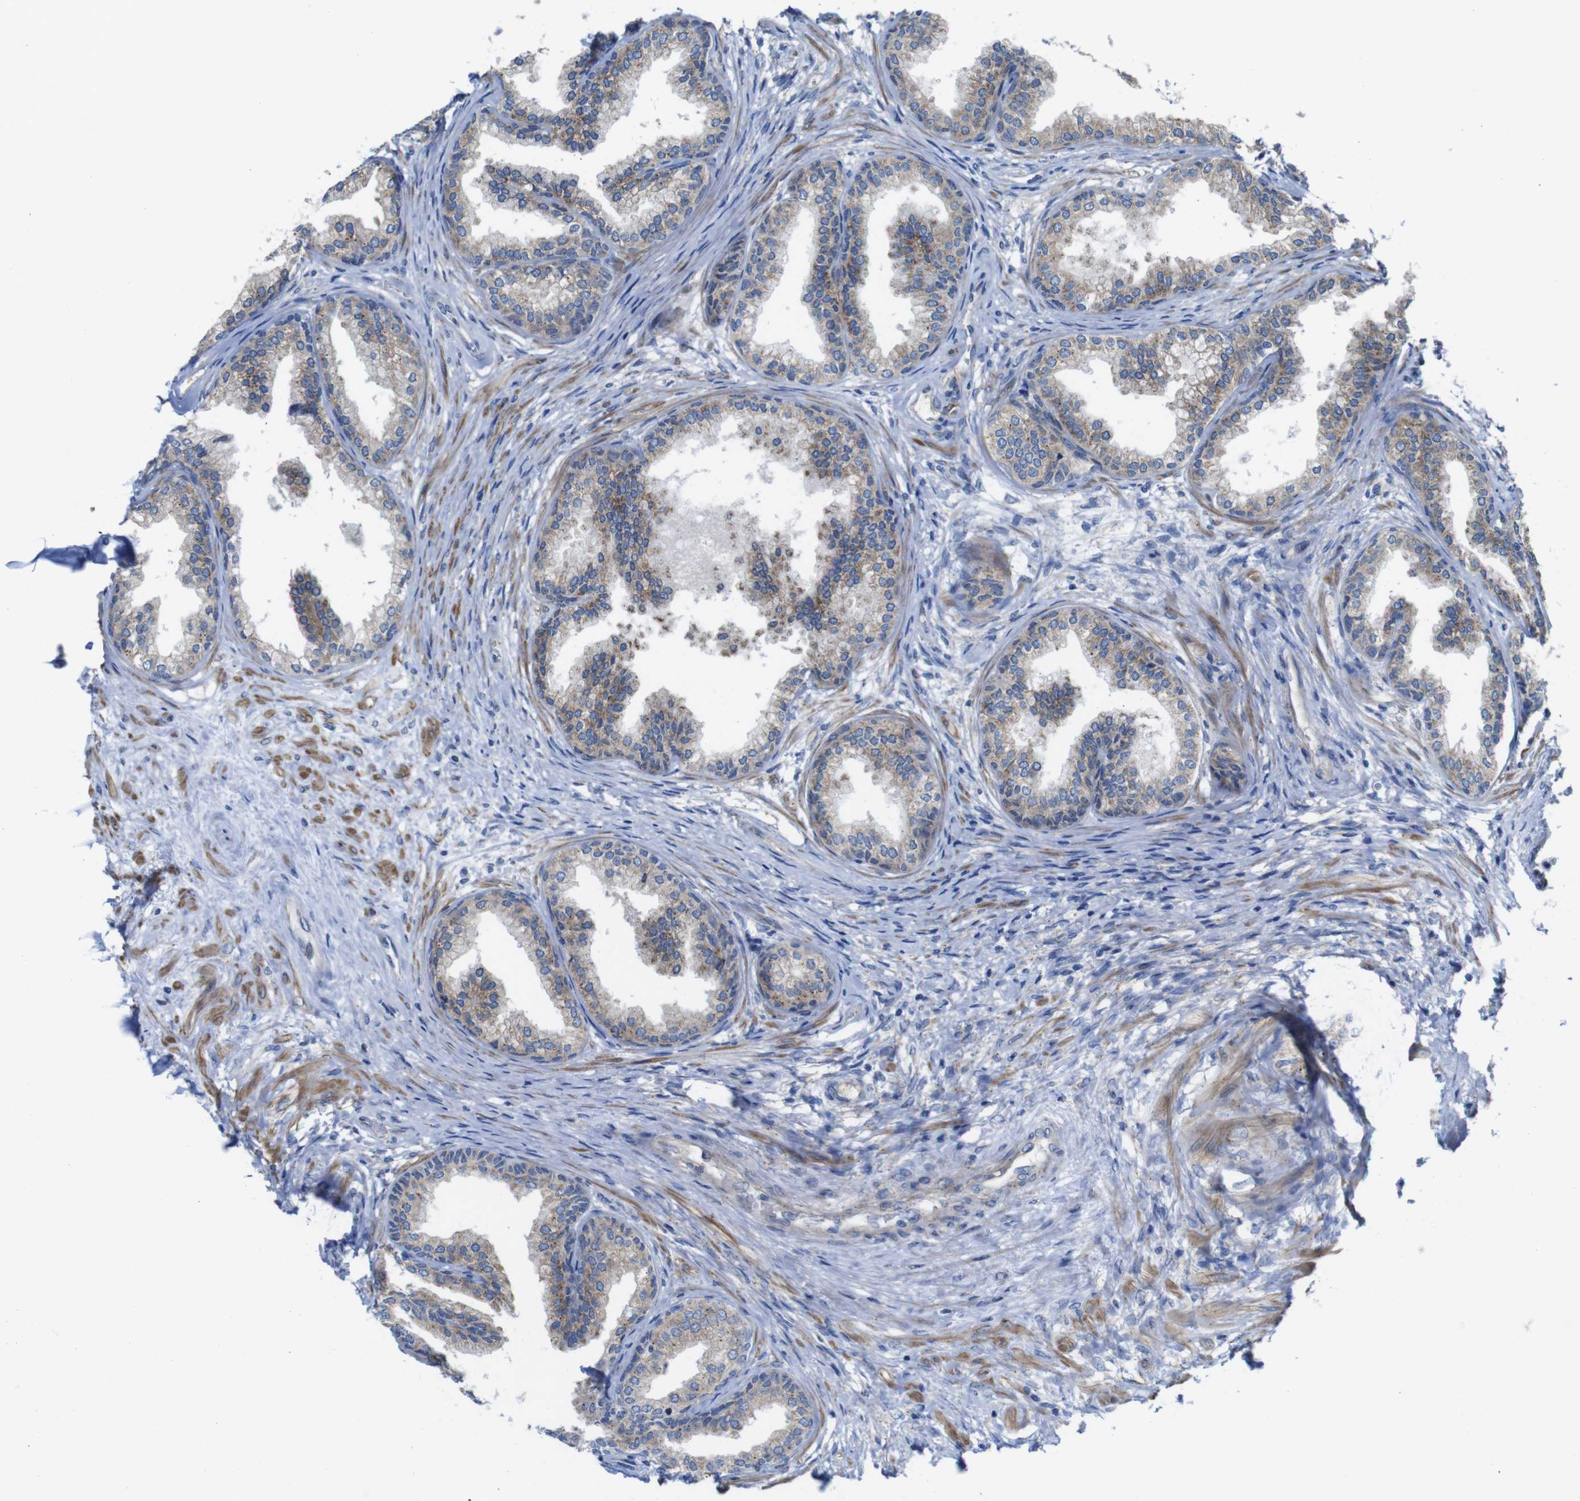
{"staining": {"intensity": "weak", "quantity": ">75%", "location": "cytoplasmic/membranous"}, "tissue": "prostate", "cell_type": "Glandular cells", "image_type": "normal", "snomed": [{"axis": "morphology", "description": "Normal tissue, NOS"}, {"axis": "topography", "description": "Prostate"}], "caption": "DAB (3,3'-diaminobenzidine) immunohistochemical staining of benign prostate exhibits weak cytoplasmic/membranous protein expression in approximately >75% of glandular cells. The protein is stained brown, and the nuclei are stained in blue (DAB IHC with brightfield microscopy, high magnification).", "gene": "DDRGK1", "patient": {"sex": "male", "age": 76}}